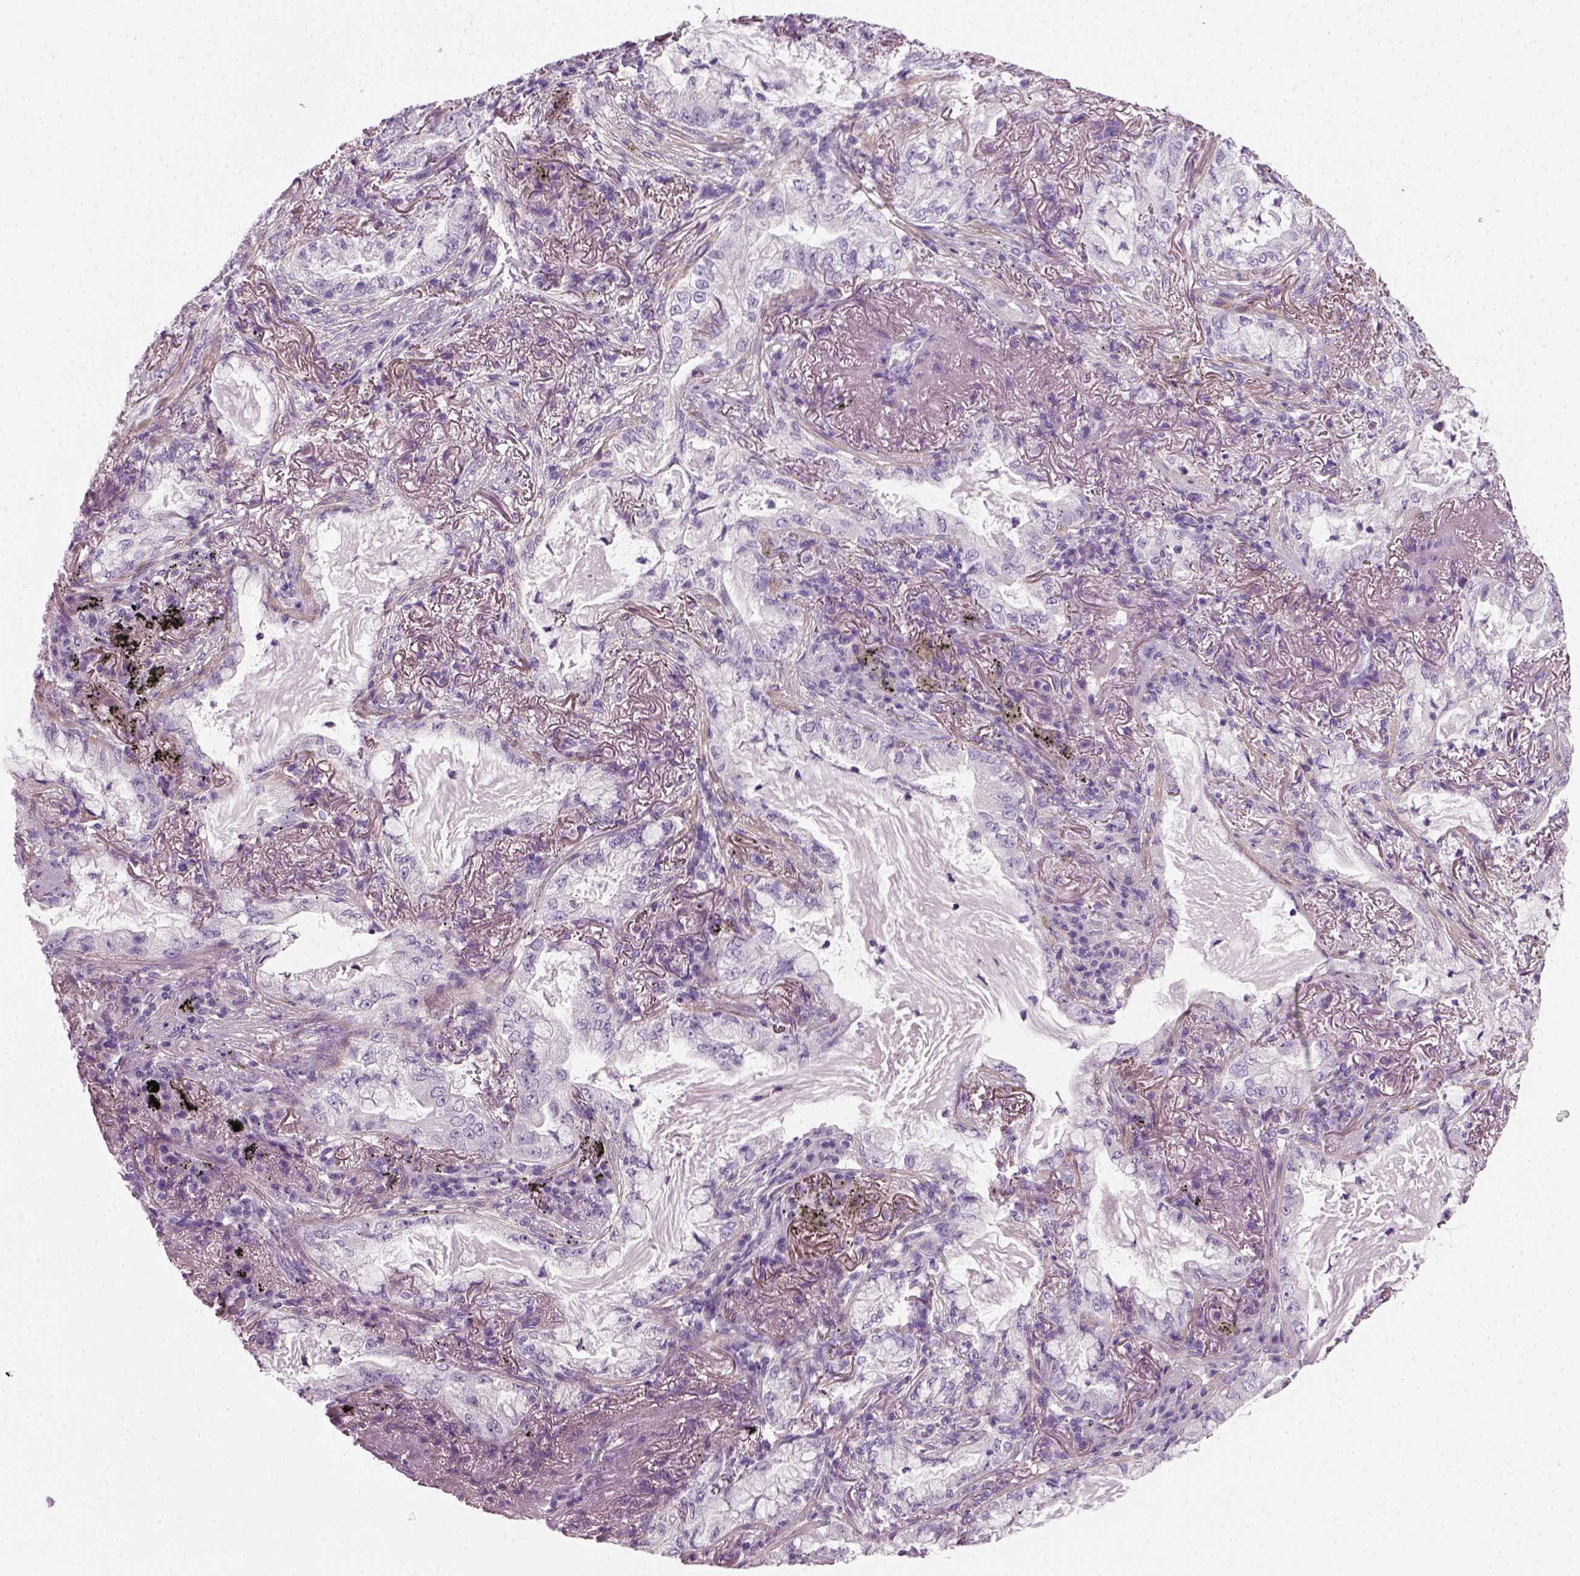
{"staining": {"intensity": "negative", "quantity": "none", "location": "none"}, "tissue": "lung cancer", "cell_type": "Tumor cells", "image_type": "cancer", "snomed": [{"axis": "morphology", "description": "Adenocarcinoma, NOS"}, {"axis": "topography", "description": "Lung"}], "caption": "A high-resolution photomicrograph shows IHC staining of lung cancer, which exhibits no significant expression in tumor cells. (Stains: DAB (3,3'-diaminobenzidine) immunohistochemistry with hematoxylin counter stain, Microscopy: brightfield microscopy at high magnification).", "gene": "ELOVL3", "patient": {"sex": "female", "age": 73}}